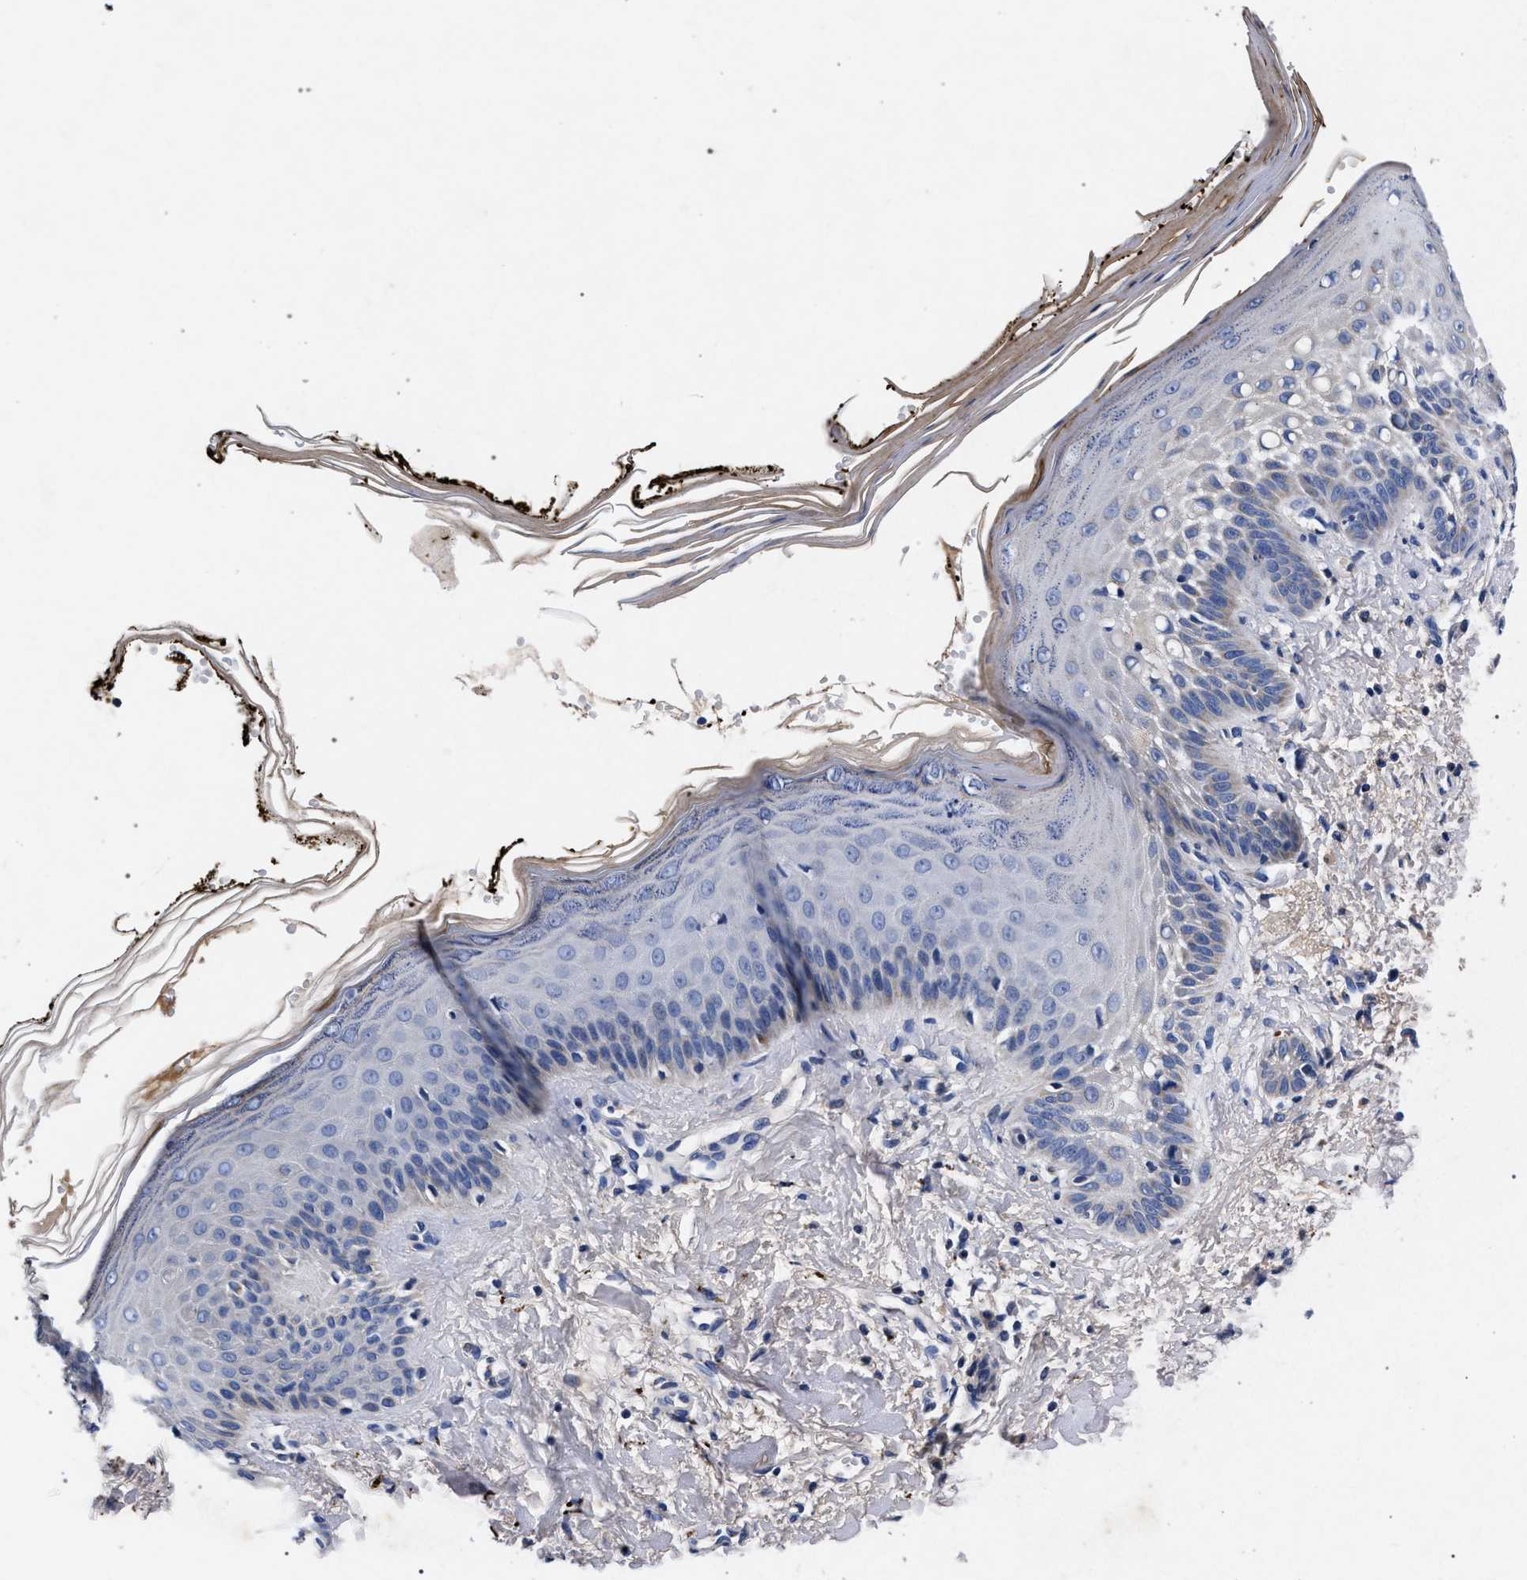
{"staining": {"intensity": "negative", "quantity": "none", "location": "none"}, "tissue": "skin", "cell_type": "Fibroblasts", "image_type": "normal", "snomed": [{"axis": "morphology", "description": "Normal tissue, NOS"}, {"axis": "topography", "description": "Skin"}, {"axis": "topography", "description": "Peripheral nerve tissue"}], "caption": "A histopathology image of skin stained for a protein reveals no brown staining in fibroblasts. Brightfield microscopy of immunohistochemistry (IHC) stained with DAB (brown) and hematoxylin (blue), captured at high magnification.", "gene": "HSD17B14", "patient": {"sex": "male", "age": 24}}